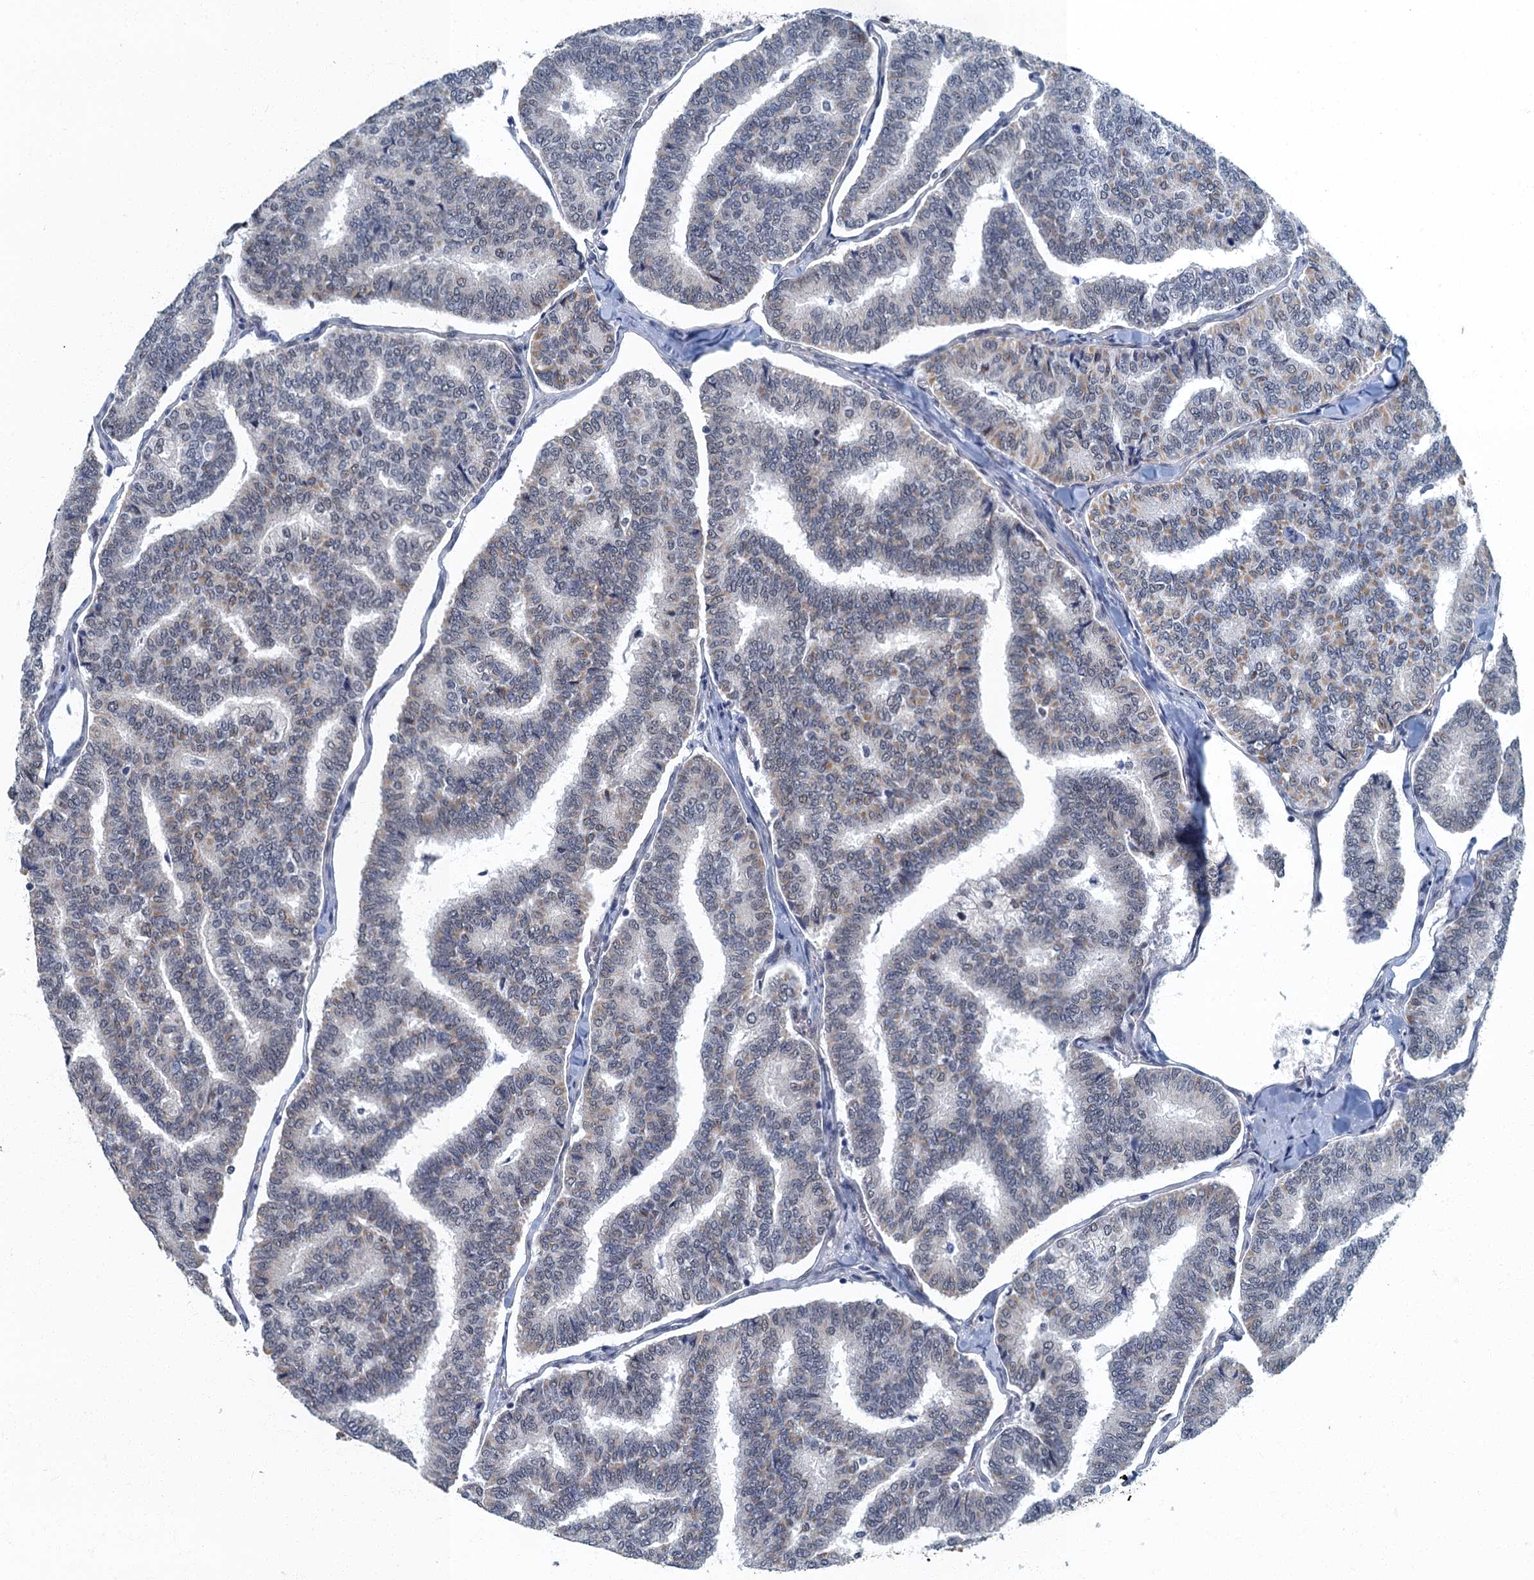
{"staining": {"intensity": "weak", "quantity": "<25%", "location": "nuclear"}, "tissue": "thyroid cancer", "cell_type": "Tumor cells", "image_type": "cancer", "snomed": [{"axis": "morphology", "description": "Papillary adenocarcinoma, NOS"}, {"axis": "topography", "description": "Thyroid gland"}], "caption": "Tumor cells are negative for brown protein staining in papillary adenocarcinoma (thyroid).", "gene": "GADL1", "patient": {"sex": "female", "age": 35}}